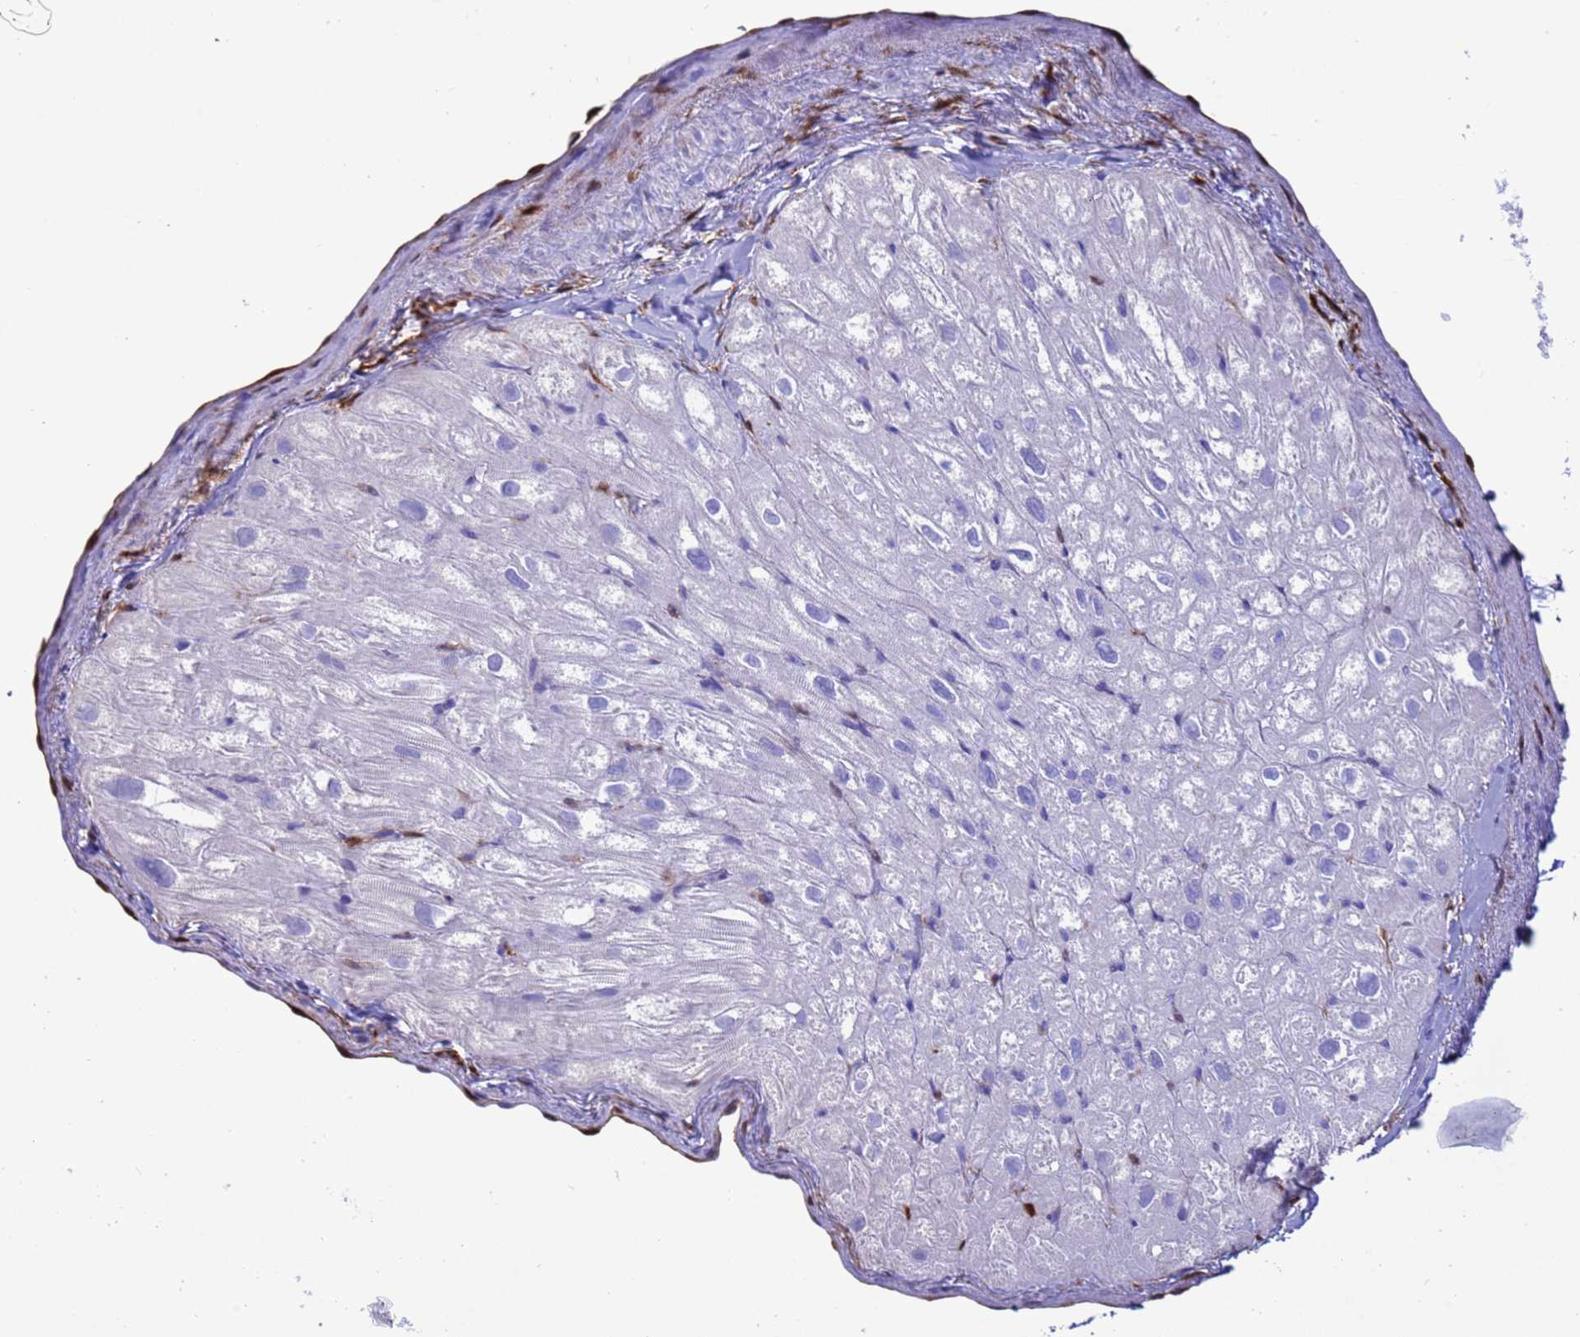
{"staining": {"intensity": "negative", "quantity": "none", "location": "none"}, "tissue": "heart muscle", "cell_type": "Cardiomyocytes", "image_type": "normal", "snomed": [{"axis": "morphology", "description": "Normal tissue, NOS"}, {"axis": "topography", "description": "Heart"}], "caption": "An immunohistochemistry micrograph of unremarkable heart muscle is shown. There is no staining in cardiomyocytes of heart muscle.", "gene": "AKR1C2", "patient": {"sex": "male", "age": 50}}